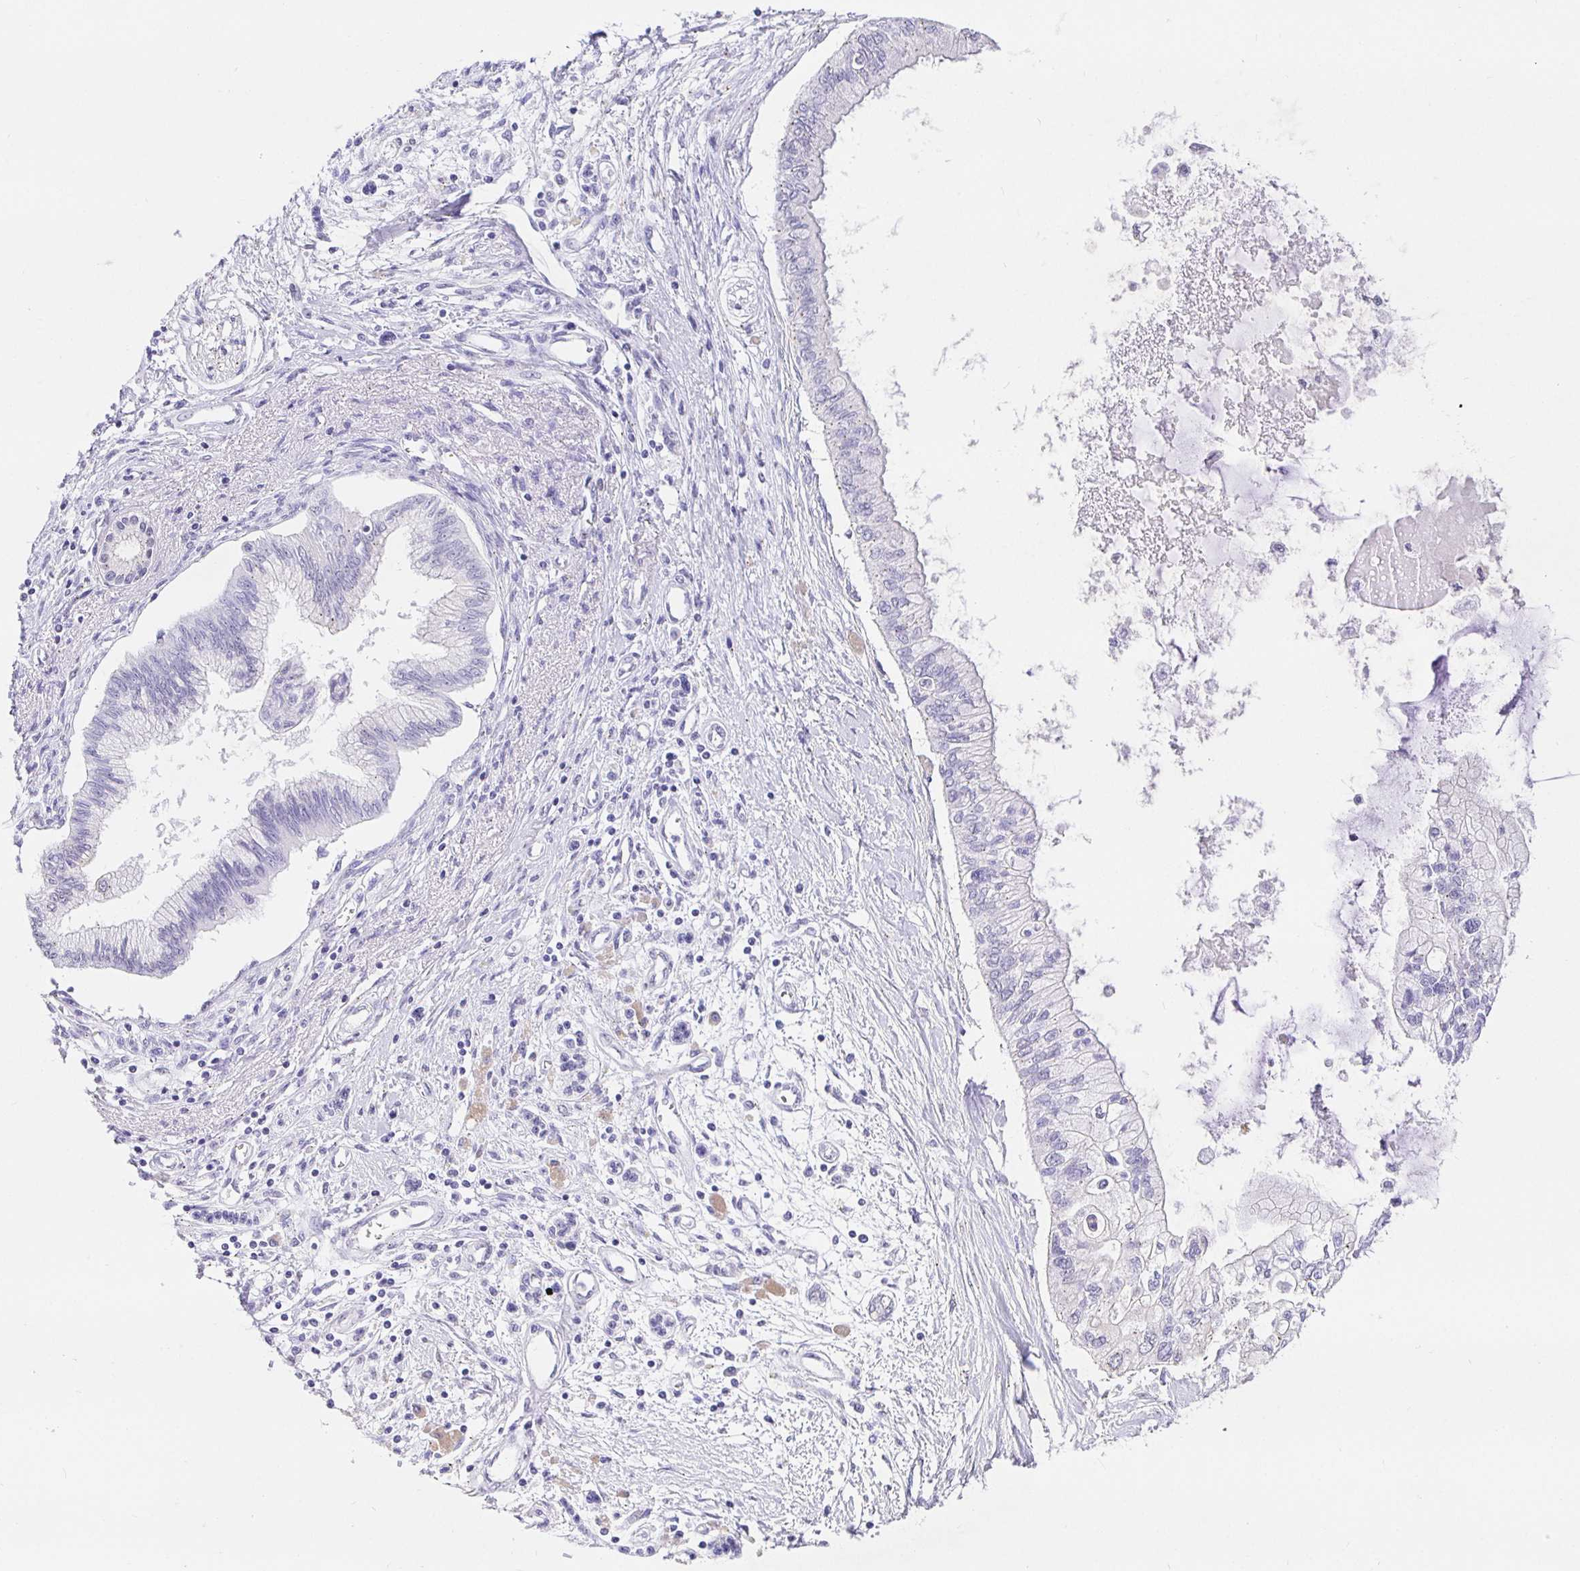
{"staining": {"intensity": "negative", "quantity": "none", "location": "none"}, "tissue": "pancreatic cancer", "cell_type": "Tumor cells", "image_type": "cancer", "snomed": [{"axis": "morphology", "description": "Adenocarcinoma, NOS"}, {"axis": "topography", "description": "Pancreas"}], "caption": "The micrograph shows no staining of tumor cells in pancreatic cancer (adenocarcinoma).", "gene": "EZHIP", "patient": {"sex": "female", "age": 77}}